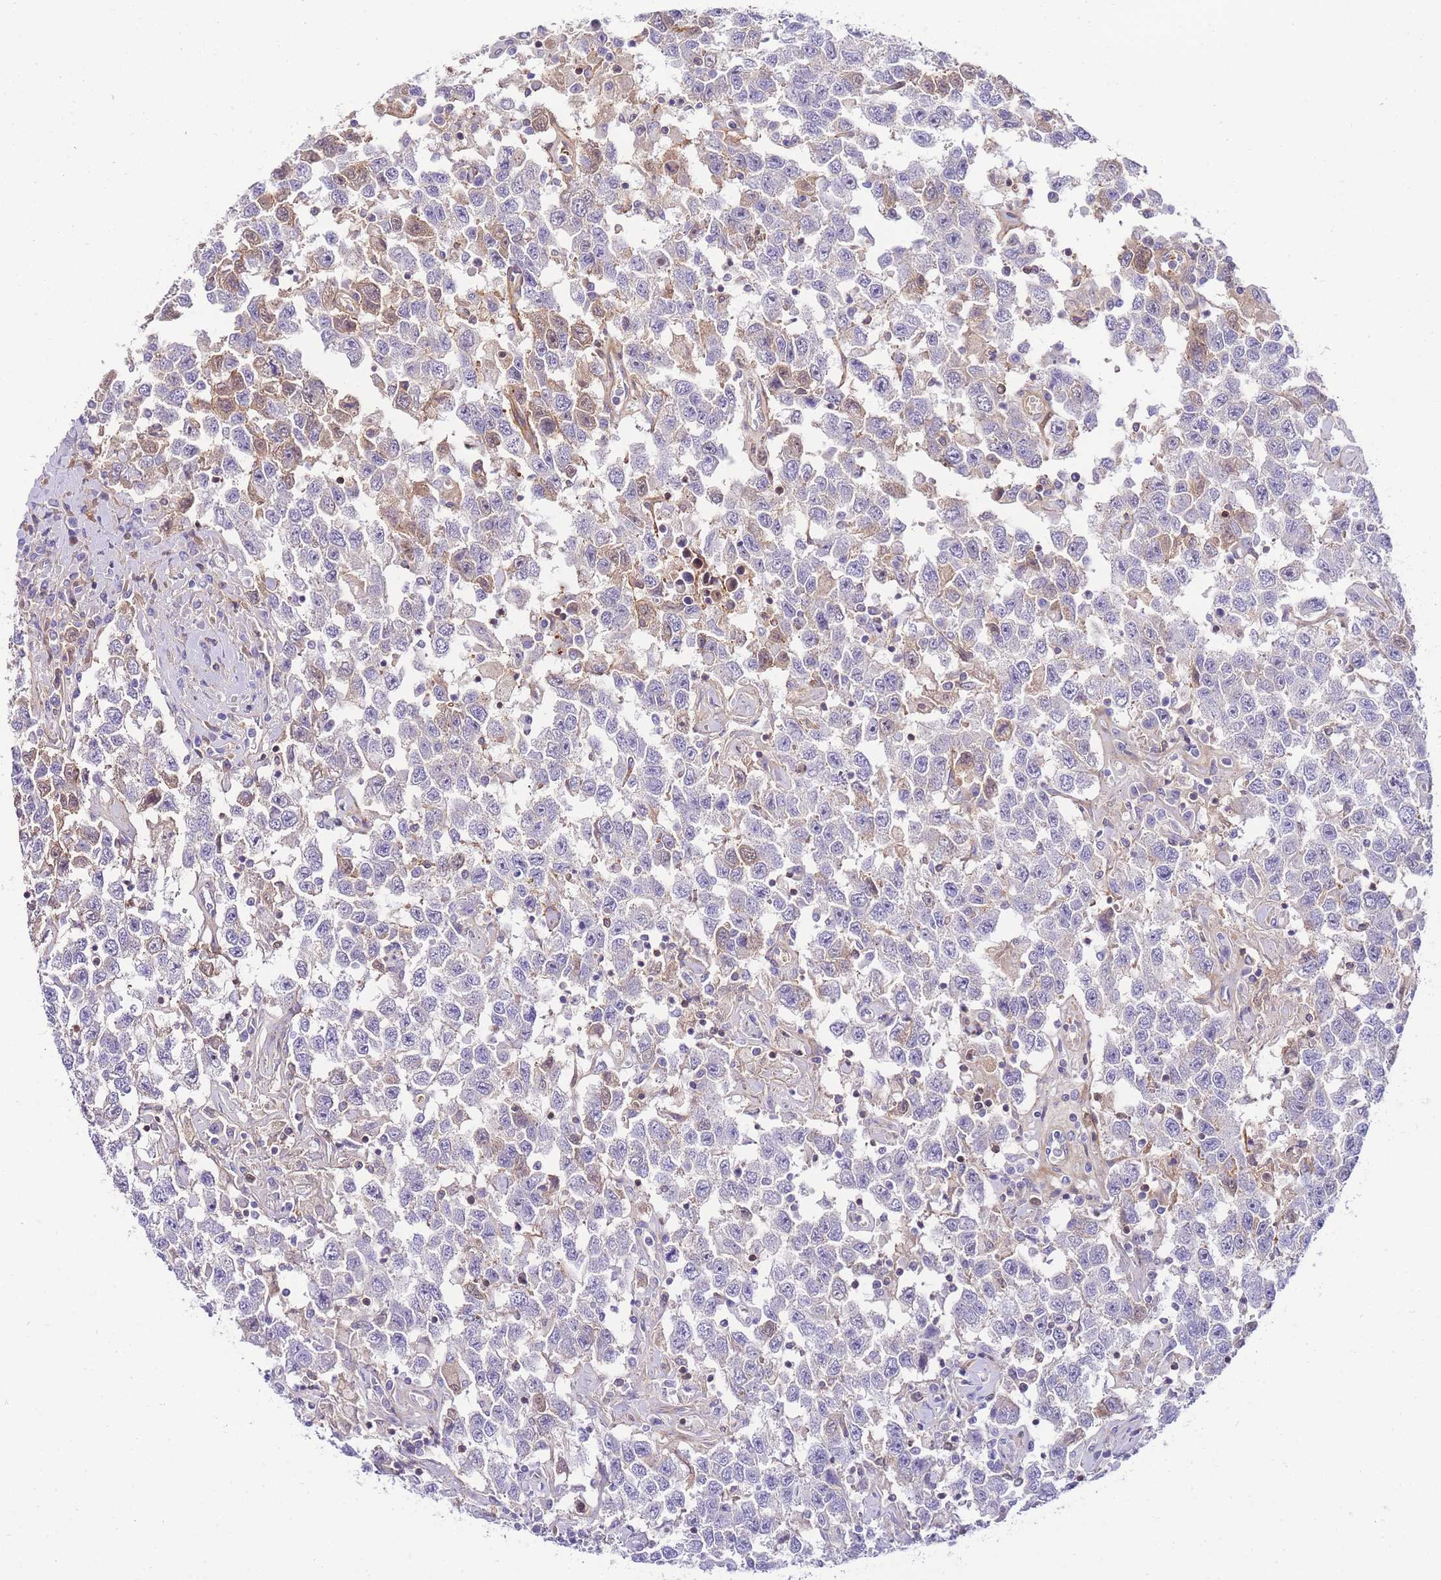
{"staining": {"intensity": "negative", "quantity": "none", "location": "none"}, "tissue": "testis cancer", "cell_type": "Tumor cells", "image_type": "cancer", "snomed": [{"axis": "morphology", "description": "Seminoma, NOS"}, {"axis": "topography", "description": "Testis"}], "caption": "High magnification brightfield microscopy of testis seminoma stained with DAB (3,3'-diaminobenzidine) (brown) and counterstained with hematoxylin (blue): tumor cells show no significant staining. (DAB immunohistochemistry visualized using brightfield microscopy, high magnification).", "gene": "FBN3", "patient": {"sex": "male", "age": 41}}